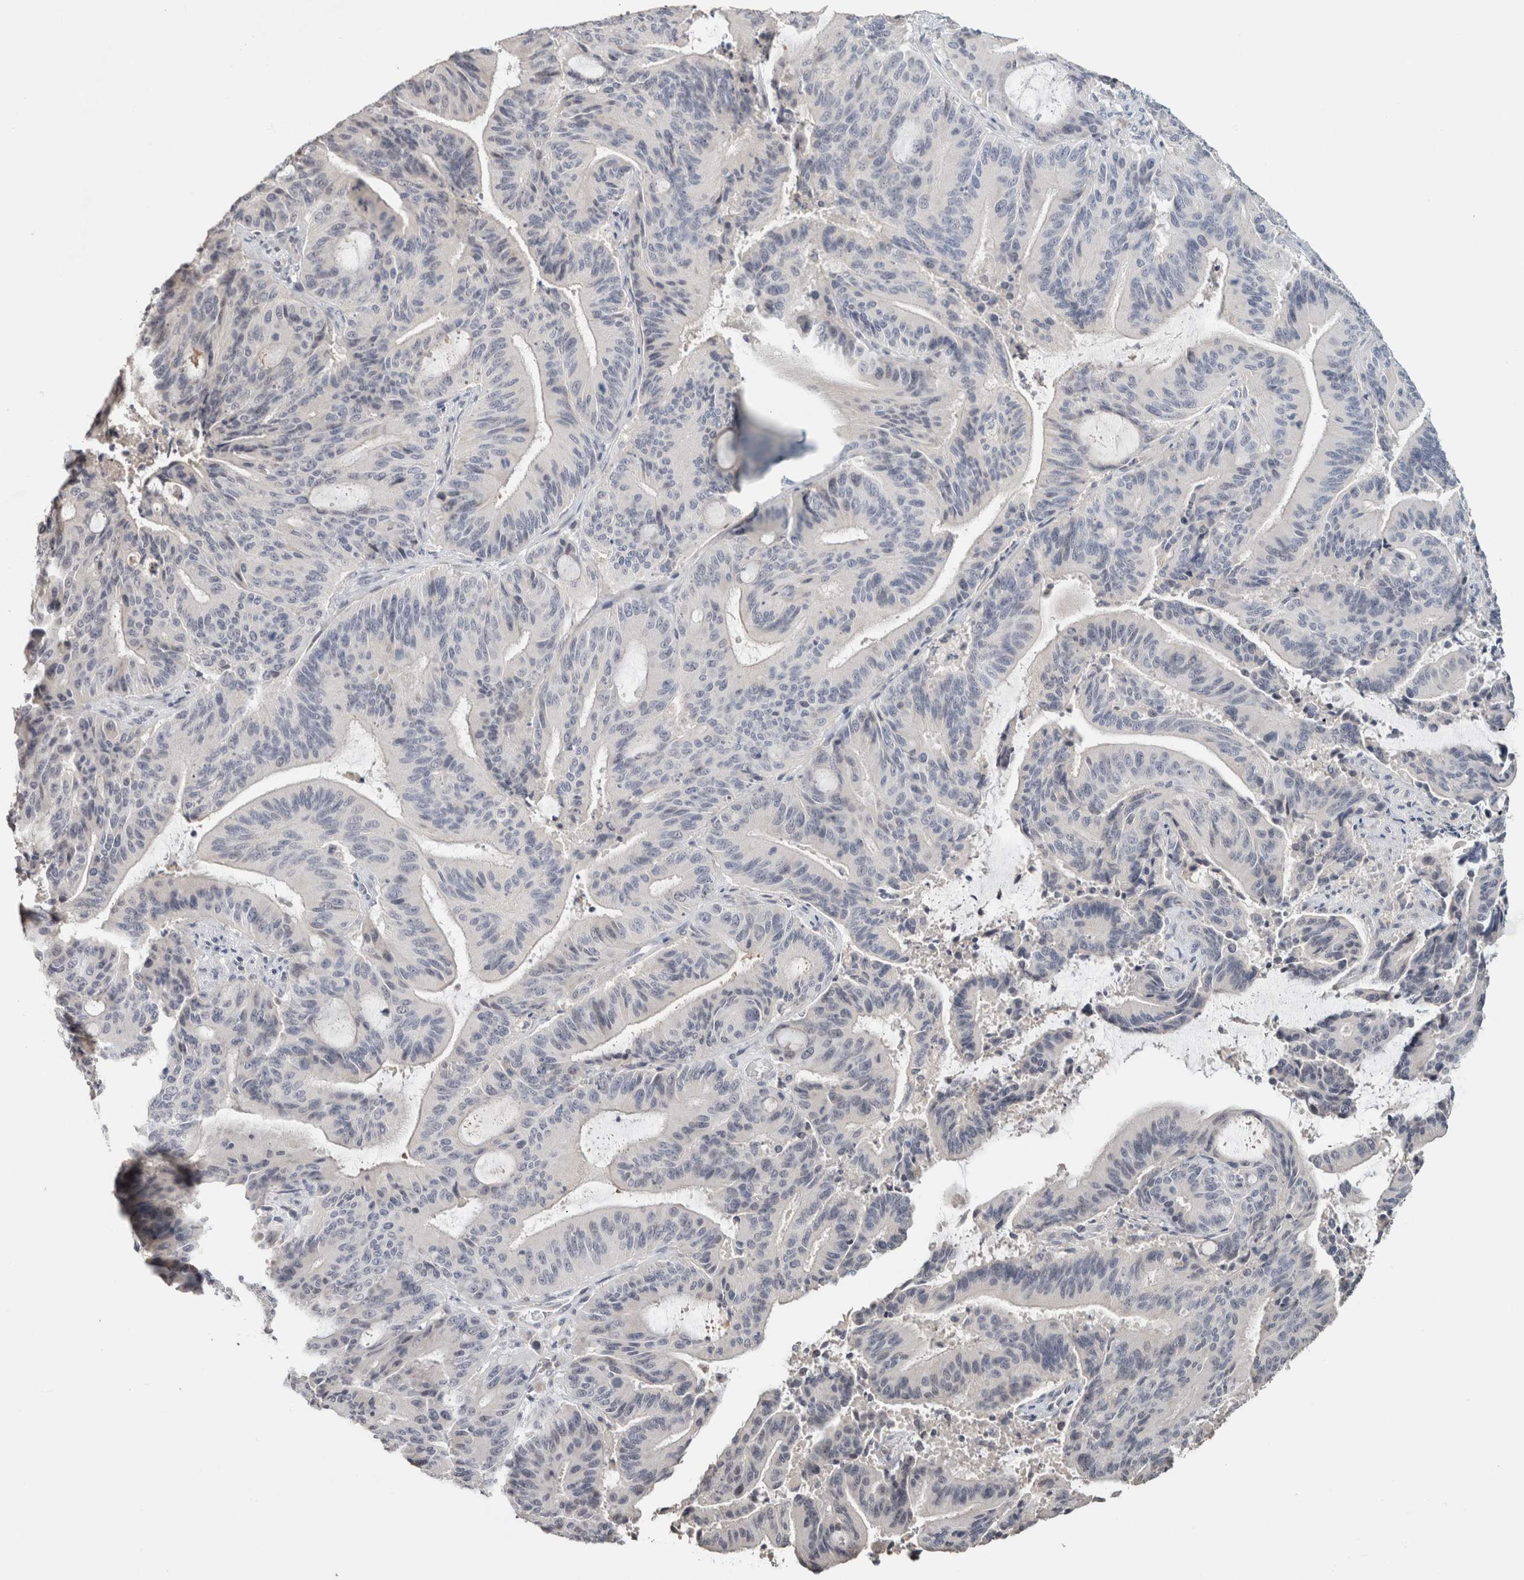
{"staining": {"intensity": "negative", "quantity": "none", "location": "none"}, "tissue": "liver cancer", "cell_type": "Tumor cells", "image_type": "cancer", "snomed": [{"axis": "morphology", "description": "Normal tissue, NOS"}, {"axis": "morphology", "description": "Cholangiocarcinoma"}, {"axis": "topography", "description": "Liver"}, {"axis": "topography", "description": "Peripheral nerve tissue"}], "caption": "DAB (3,3'-diaminobenzidine) immunohistochemical staining of liver cancer (cholangiocarcinoma) demonstrates no significant expression in tumor cells. Brightfield microscopy of immunohistochemistry (IHC) stained with DAB (brown) and hematoxylin (blue), captured at high magnification.", "gene": "CRAT", "patient": {"sex": "female", "age": 73}}